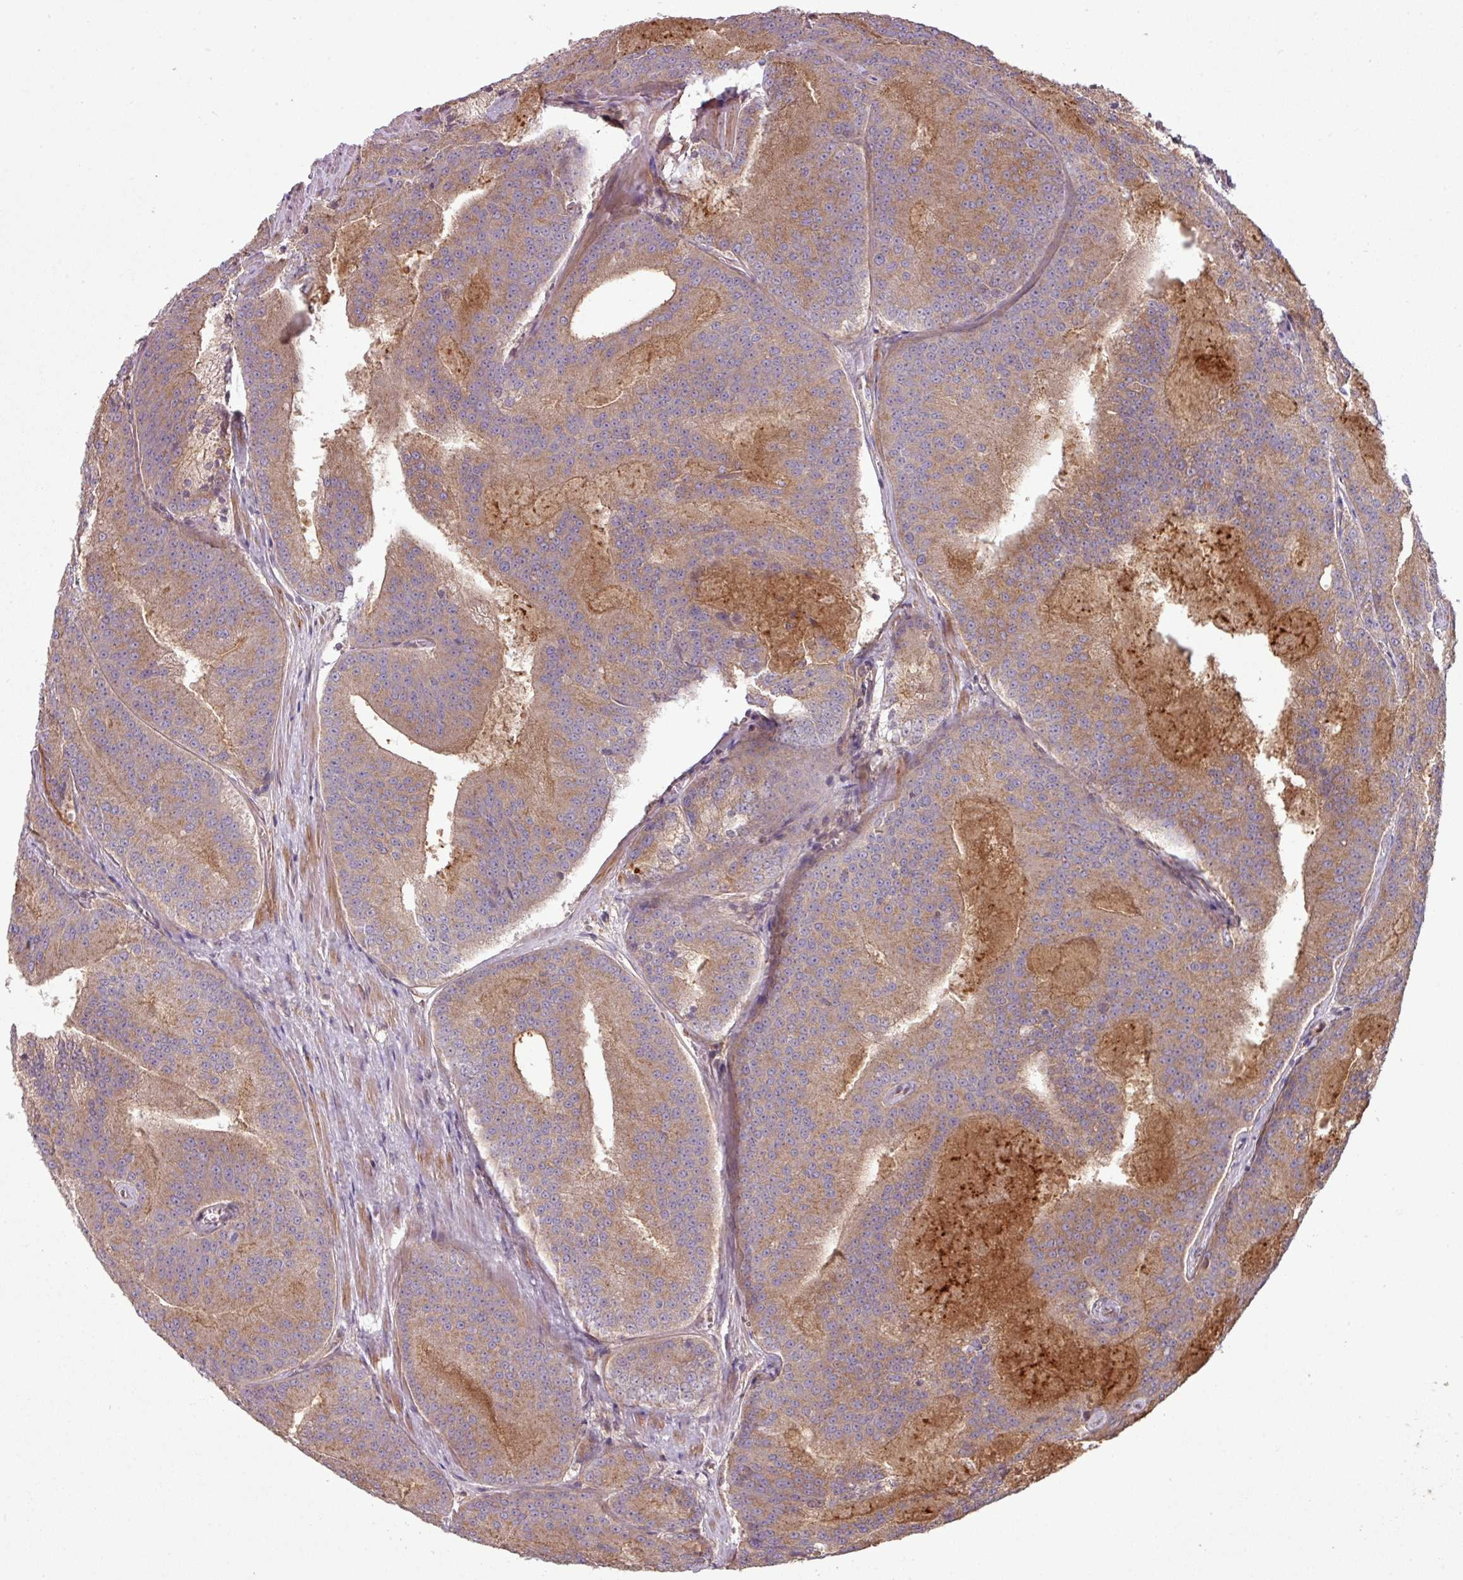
{"staining": {"intensity": "weak", "quantity": ">75%", "location": "cytoplasmic/membranous"}, "tissue": "prostate cancer", "cell_type": "Tumor cells", "image_type": "cancer", "snomed": [{"axis": "morphology", "description": "Adenocarcinoma, High grade"}, {"axis": "topography", "description": "Prostate"}], "caption": "Immunohistochemical staining of prostate cancer (adenocarcinoma (high-grade)) exhibits weak cytoplasmic/membranous protein expression in about >75% of tumor cells. (Brightfield microscopy of DAB IHC at high magnification).", "gene": "SNRNP25", "patient": {"sex": "male", "age": 61}}